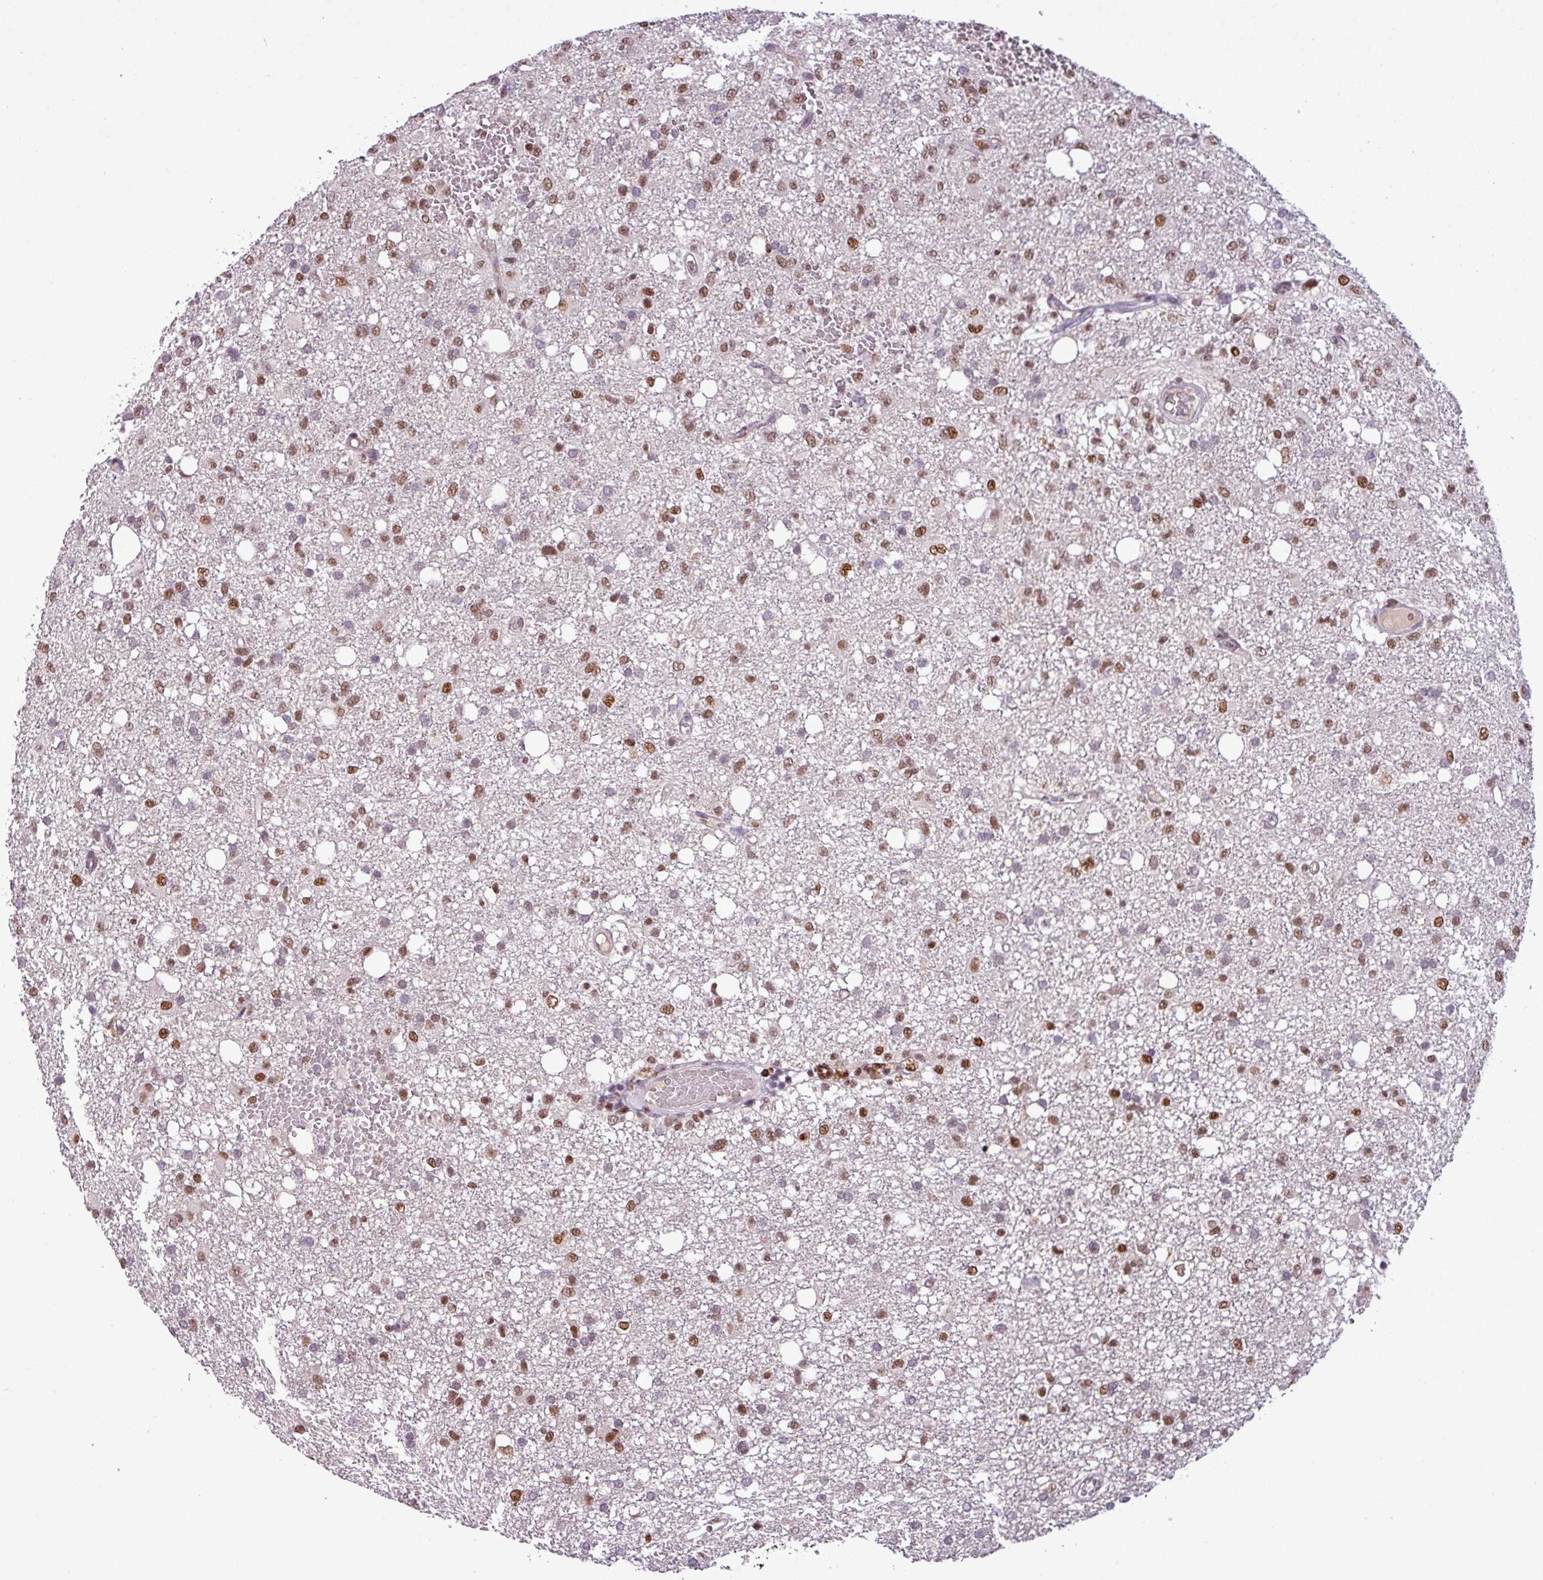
{"staining": {"intensity": "moderate", "quantity": ">75%", "location": "nuclear"}, "tissue": "glioma", "cell_type": "Tumor cells", "image_type": "cancer", "snomed": [{"axis": "morphology", "description": "Glioma, malignant, High grade"}, {"axis": "topography", "description": "Brain"}], "caption": "Immunohistochemistry of human glioma displays medium levels of moderate nuclear expression in about >75% of tumor cells.", "gene": "IRF2BPL", "patient": {"sex": "female", "age": 59}}